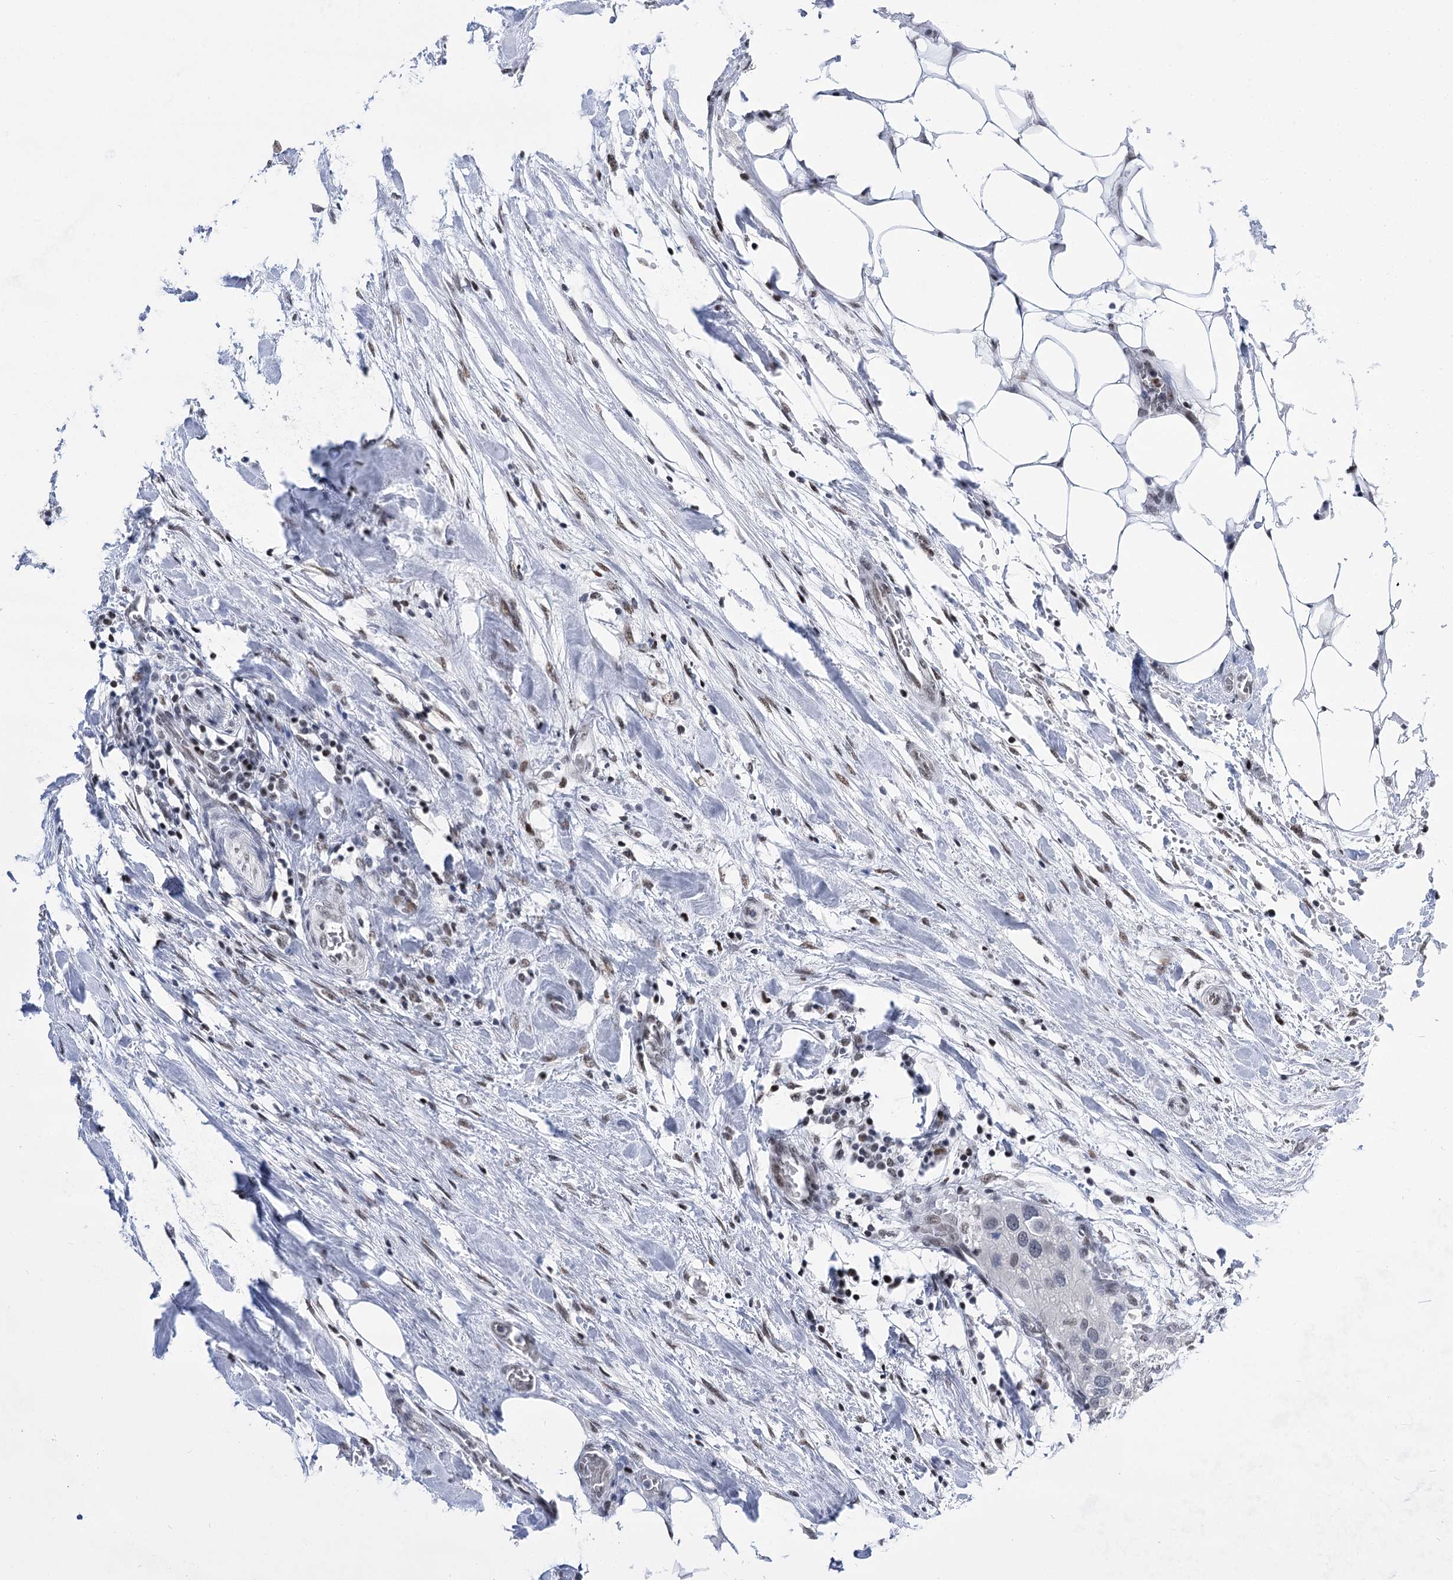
{"staining": {"intensity": "negative", "quantity": "none", "location": "none"}, "tissue": "urothelial cancer", "cell_type": "Tumor cells", "image_type": "cancer", "snomed": [{"axis": "morphology", "description": "Urothelial carcinoma, High grade"}, {"axis": "topography", "description": "Urinary bladder"}], "caption": "DAB (3,3'-diaminobenzidine) immunohistochemical staining of human urothelial cancer reveals no significant staining in tumor cells.", "gene": "POU4F3", "patient": {"sex": "male", "age": 64}}